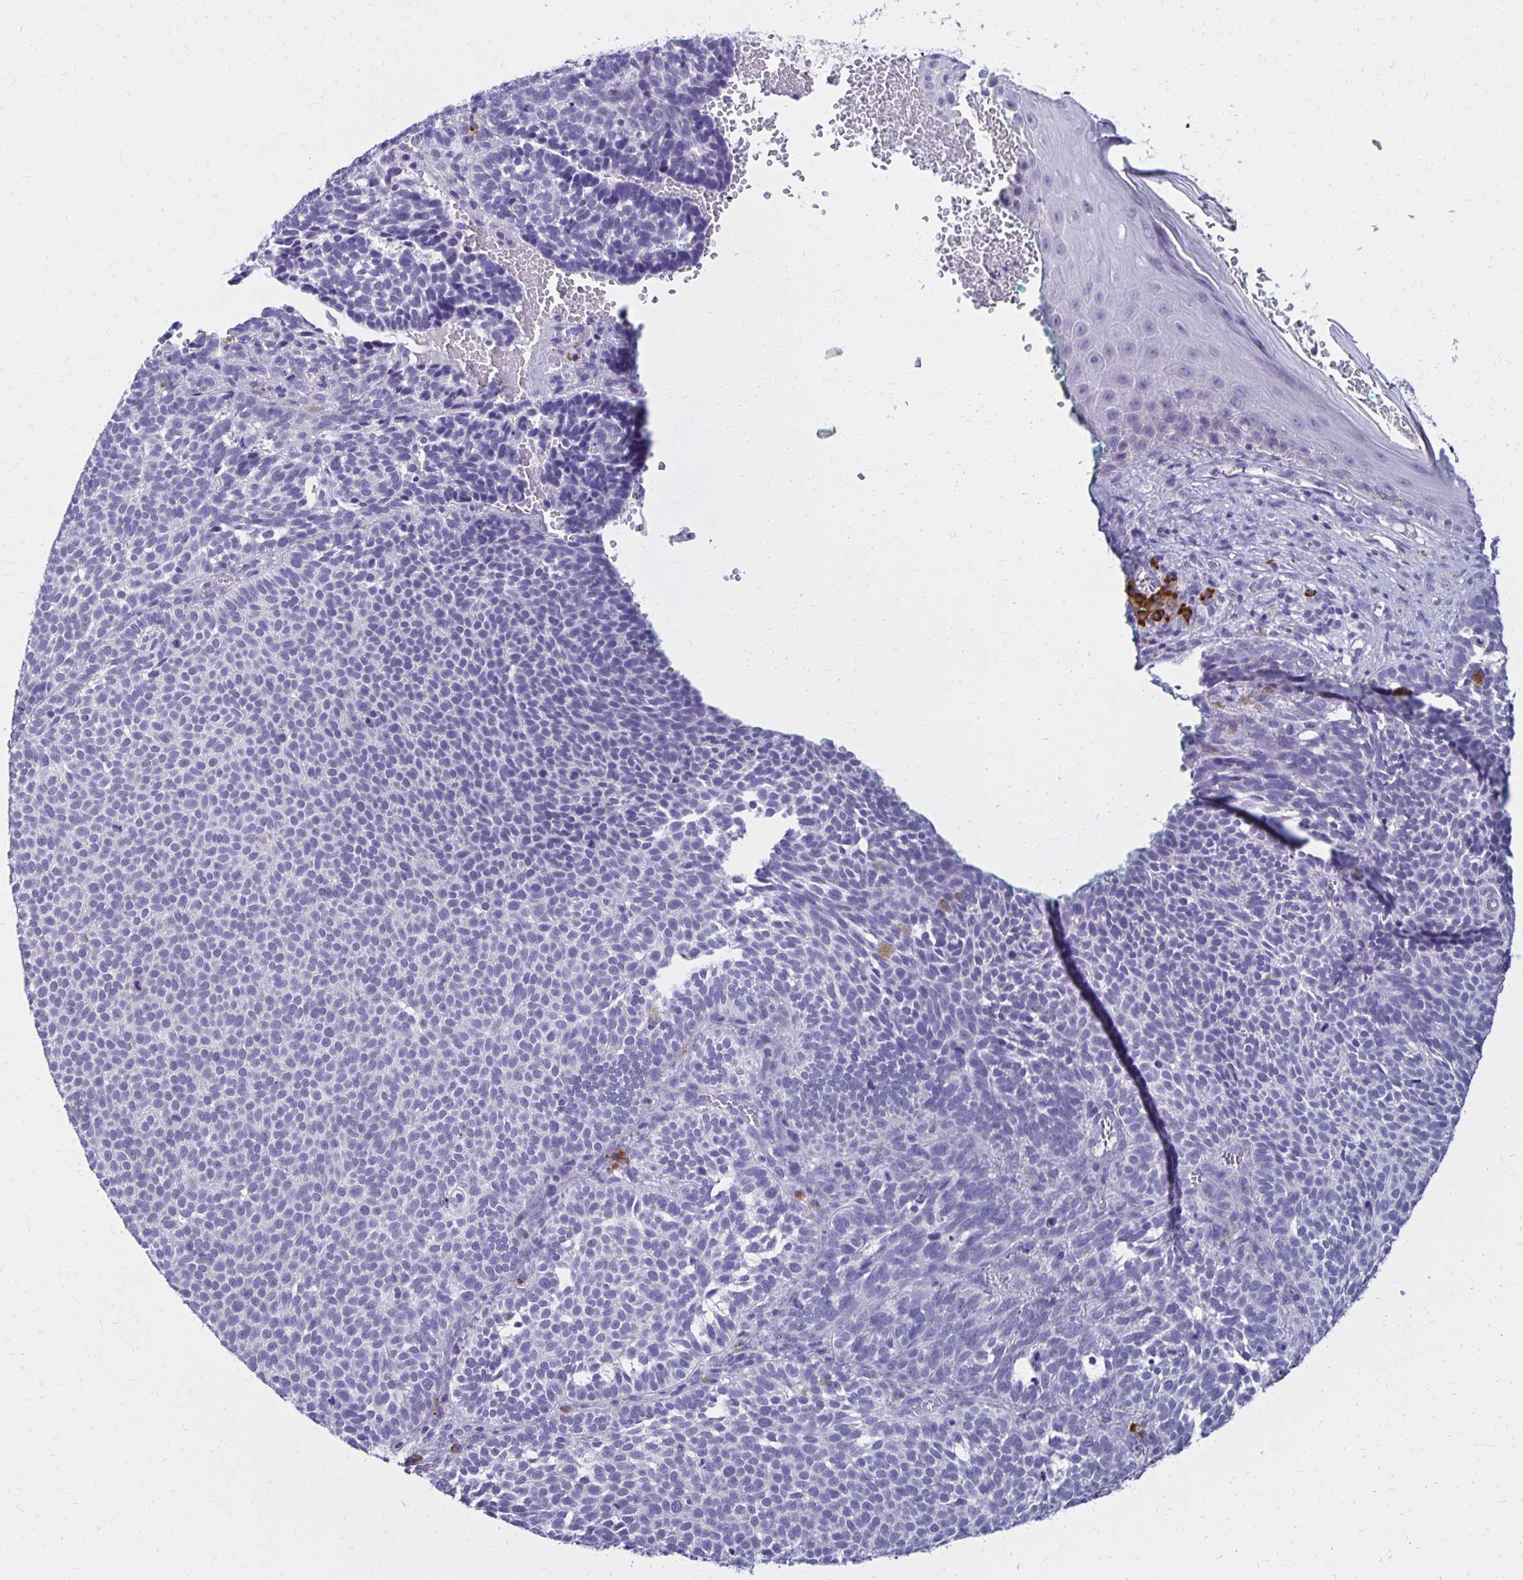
{"staining": {"intensity": "negative", "quantity": "none", "location": "none"}, "tissue": "skin cancer", "cell_type": "Tumor cells", "image_type": "cancer", "snomed": [{"axis": "morphology", "description": "Basal cell carcinoma"}, {"axis": "topography", "description": "Skin"}], "caption": "The IHC image has no significant staining in tumor cells of basal cell carcinoma (skin) tissue.", "gene": "FNTB", "patient": {"sex": "male", "age": 63}}